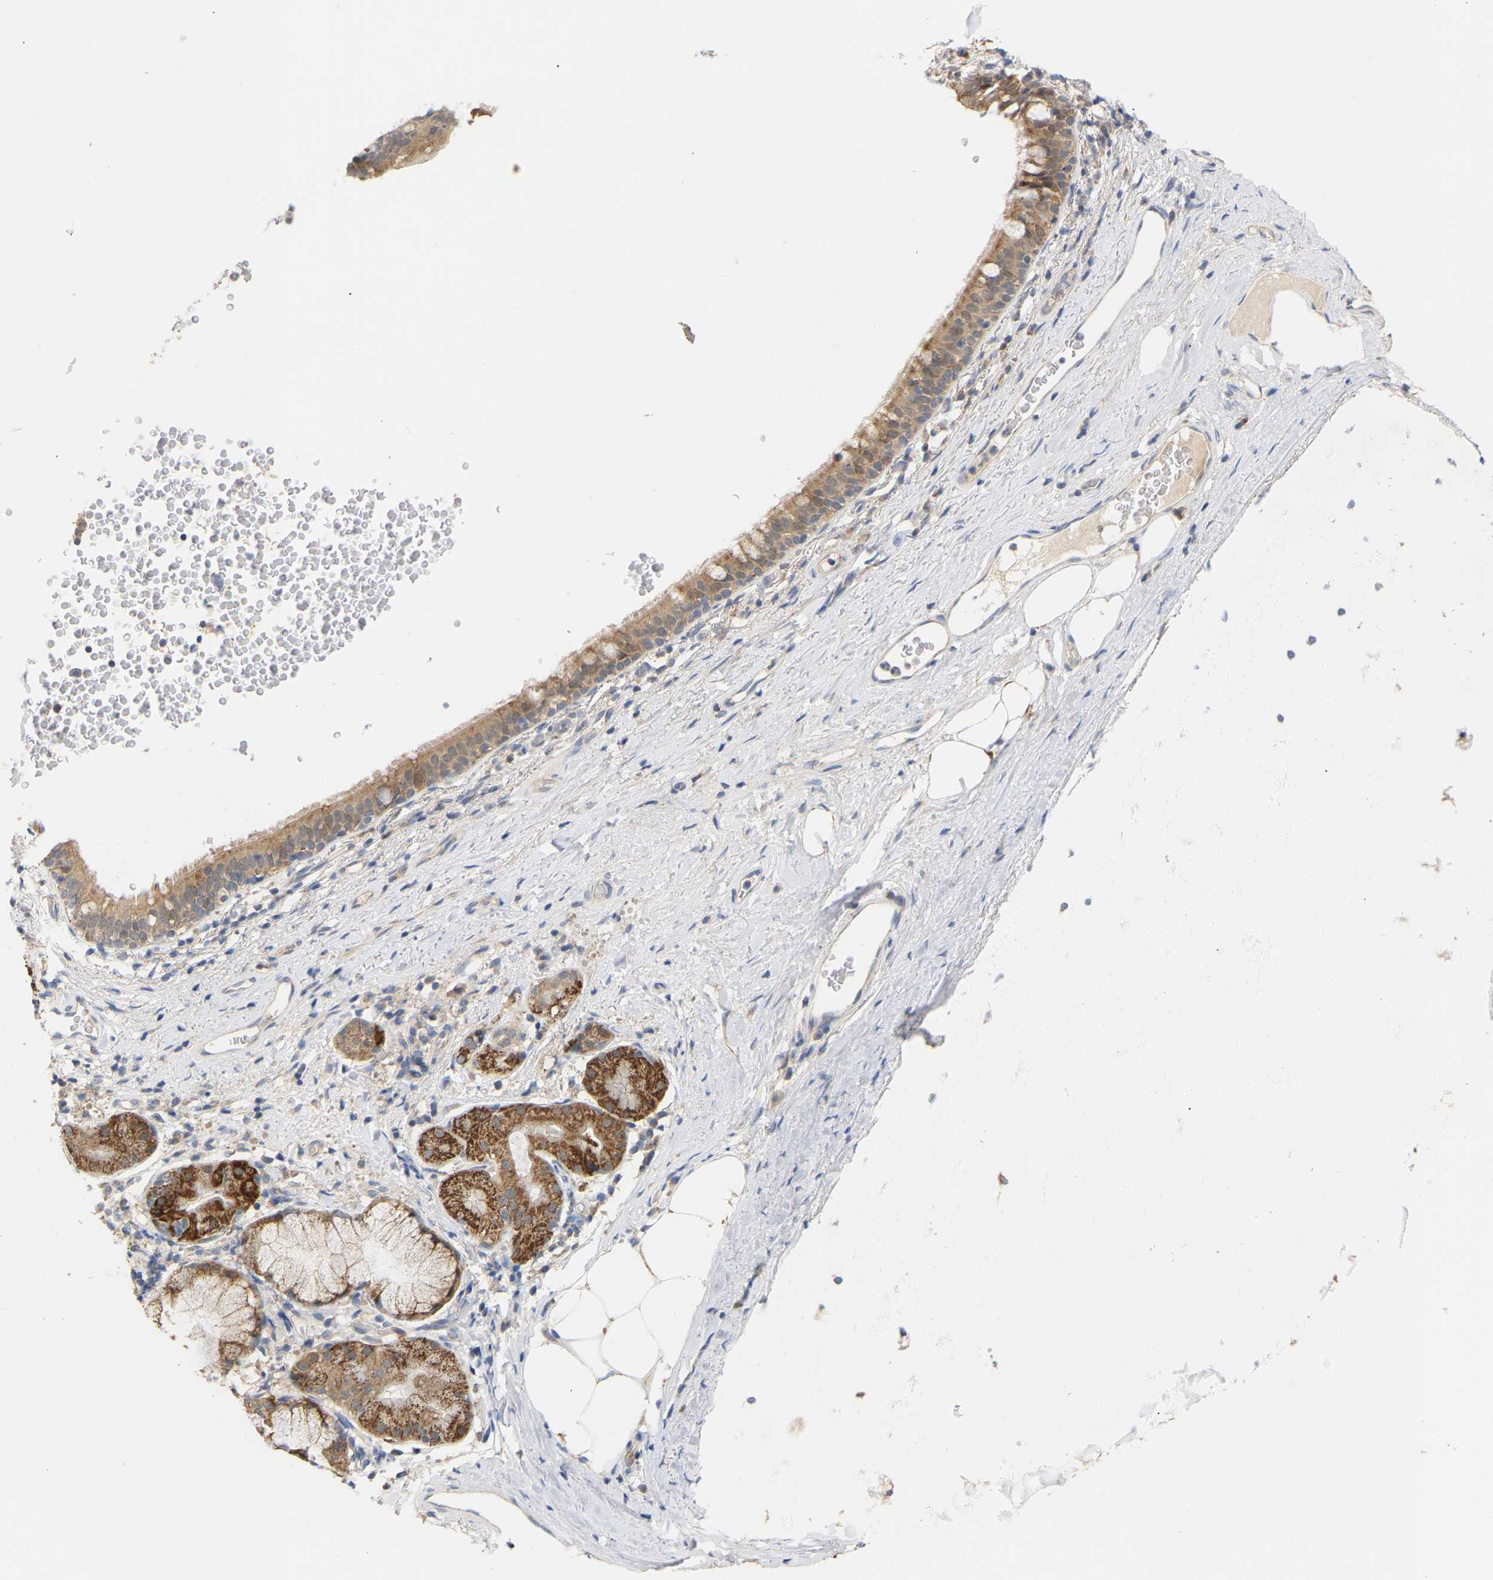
{"staining": {"intensity": "moderate", "quantity": ">75%", "location": "cytoplasmic/membranous"}, "tissue": "bronchus", "cell_type": "Respiratory epithelial cells", "image_type": "normal", "snomed": [{"axis": "morphology", "description": "Normal tissue, NOS"}, {"axis": "morphology", "description": "Inflammation, NOS"}, {"axis": "topography", "description": "Cartilage tissue"}, {"axis": "topography", "description": "Bronchus"}], "caption": "IHC image of unremarkable bronchus stained for a protein (brown), which displays medium levels of moderate cytoplasmic/membranous staining in approximately >75% of respiratory epithelial cells.", "gene": "TPMT", "patient": {"sex": "male", "age": 77}}